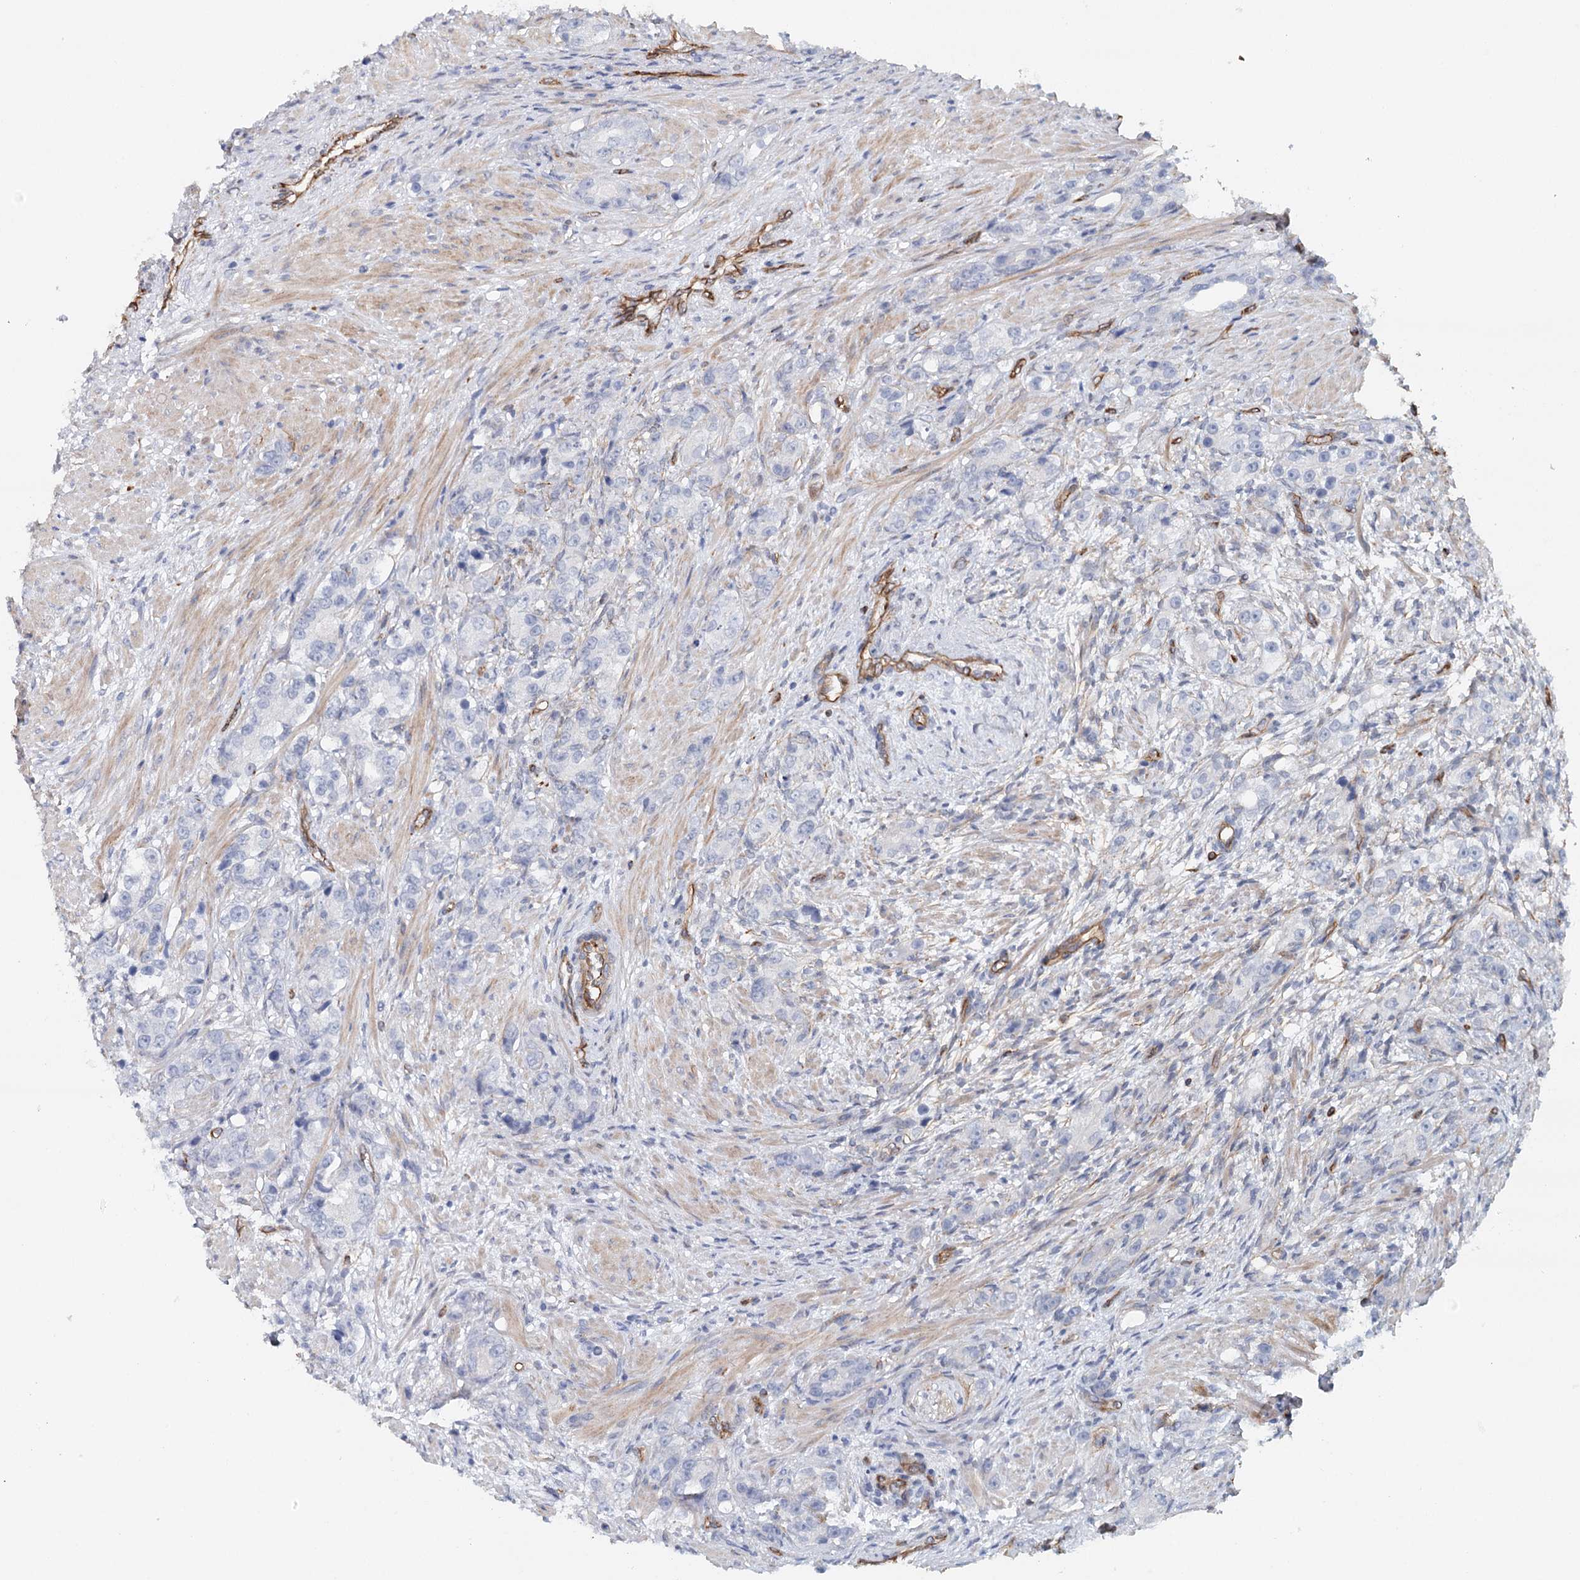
{"staining": {"intensity": "negative", "quantity": "none", "location": "none"}, "tissue": "prostate cancer", "cell_type": "Tumor cells", "image_type": "cancer", "snomed": [{"axis": "morphology", "description": "Adenocarcinoma, High grade"}, {"axis": "topography", "description": "Prostate"}], "caption": "Immunohistochemical staining of human prostate cancer exhibits no significant expression in tumor cells.", "gene": "SYNPO", "patient": {"sex": "male", "age": 63}}